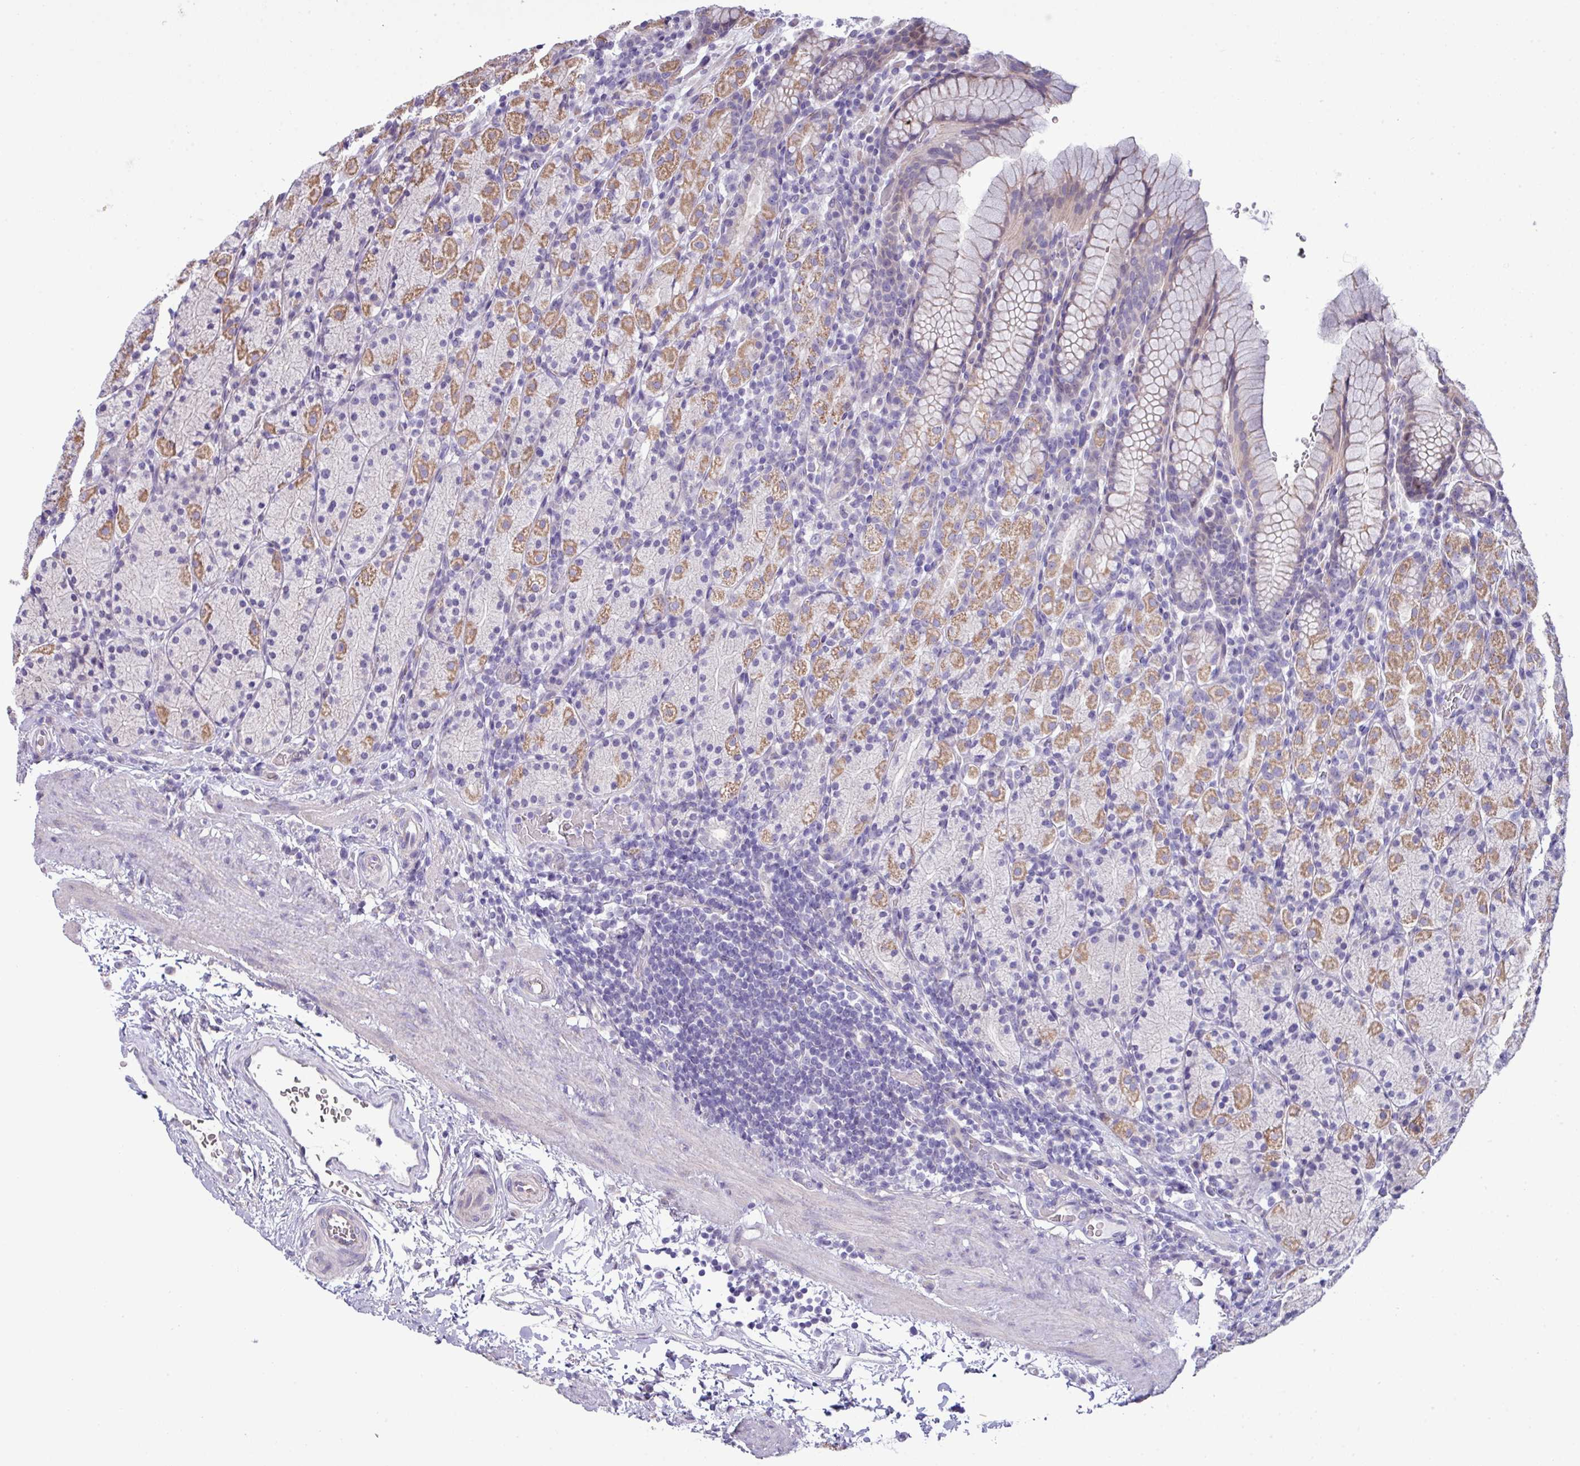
{"staining": {"intensity": "moderate", "quantity": "25%-75%", "location": "cytoplasmic/membranous"}, "tissue": "stomach", "cell_type": "Glandular cells", "image_type": "normal", "snomed": [{"axis": "morphology", "description": "Normal tissue, NOS"}, {"axis": "topography", "description": "Stomach, upper"}, {"axis": "topography", "description": "Stomach"}], "caption": "Stomach stained with immunohistochemistry displays moderate cytoplasmic/membranous expression in about 25%-75% of glandular cells.", "gene": "IRGC", "patient": {"sex": "male", "age": 62}}